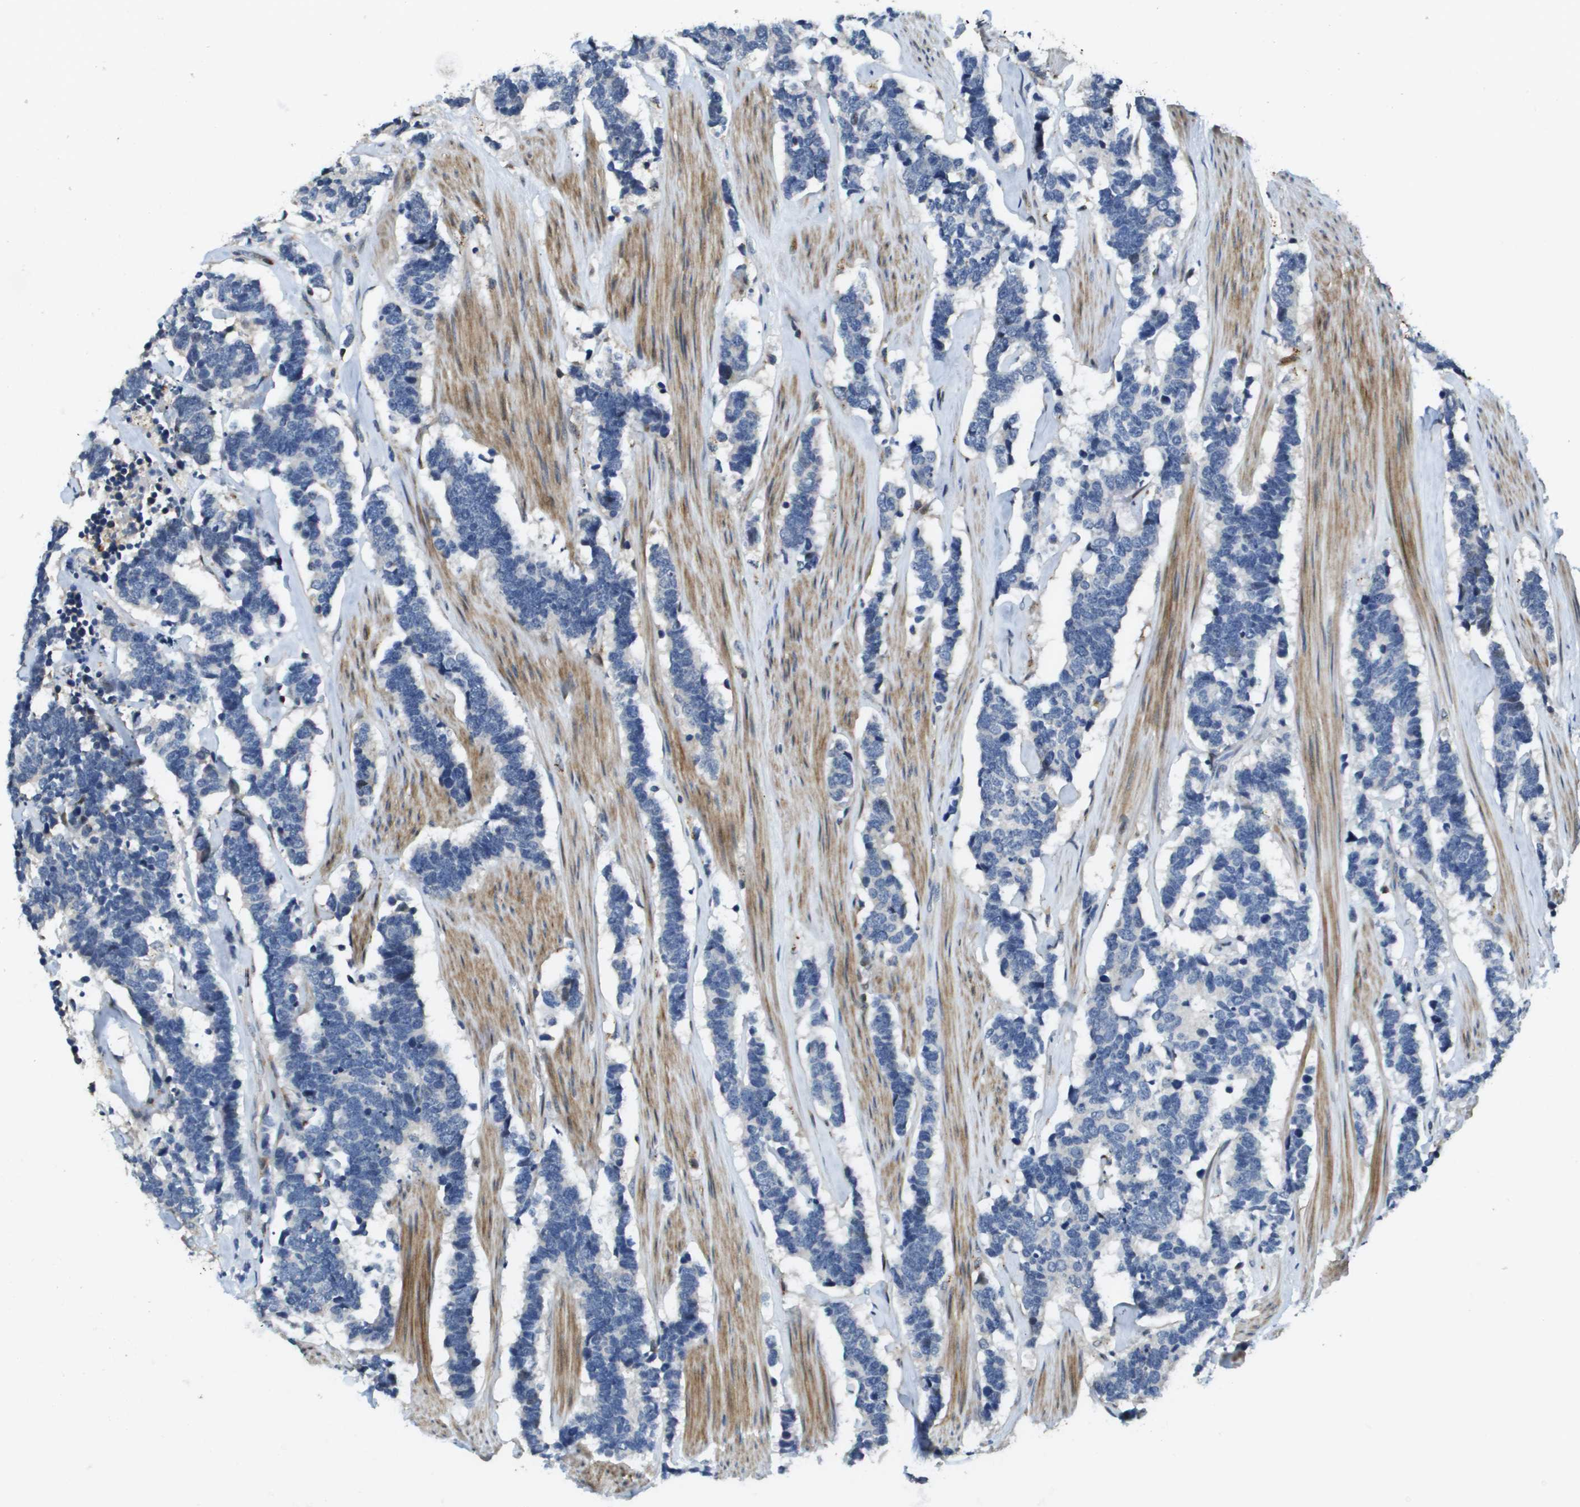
{"staining": {"intensity": "negative", "quantity": "none", "location": "none"}, "tissue": "carcinoid", "cell_type": "Tumor cells", "image_type": "cancer", "snomed": [{"axis": "morphology", "description": "Carcinoma, NOS"}, {"axis": "morphology", "description": "Carcinoid, malignant, NOS"}, {"axis": "topography", "description": "Urinary bladder"}], "caption": "IHC micrograph of neoplastic tissue: carcinoid (malignant) stained with DAB (3,3'-diaminobenzidine) displays no significant protein expression in tumor cells. The staining is performed using DAB (3,3'-diaminobenzidine) brown chromogen with nuclei counter-stained in using hematoxylin.", "gene": "SCN4B", "patient": {"sex": "male", "age": 57}}